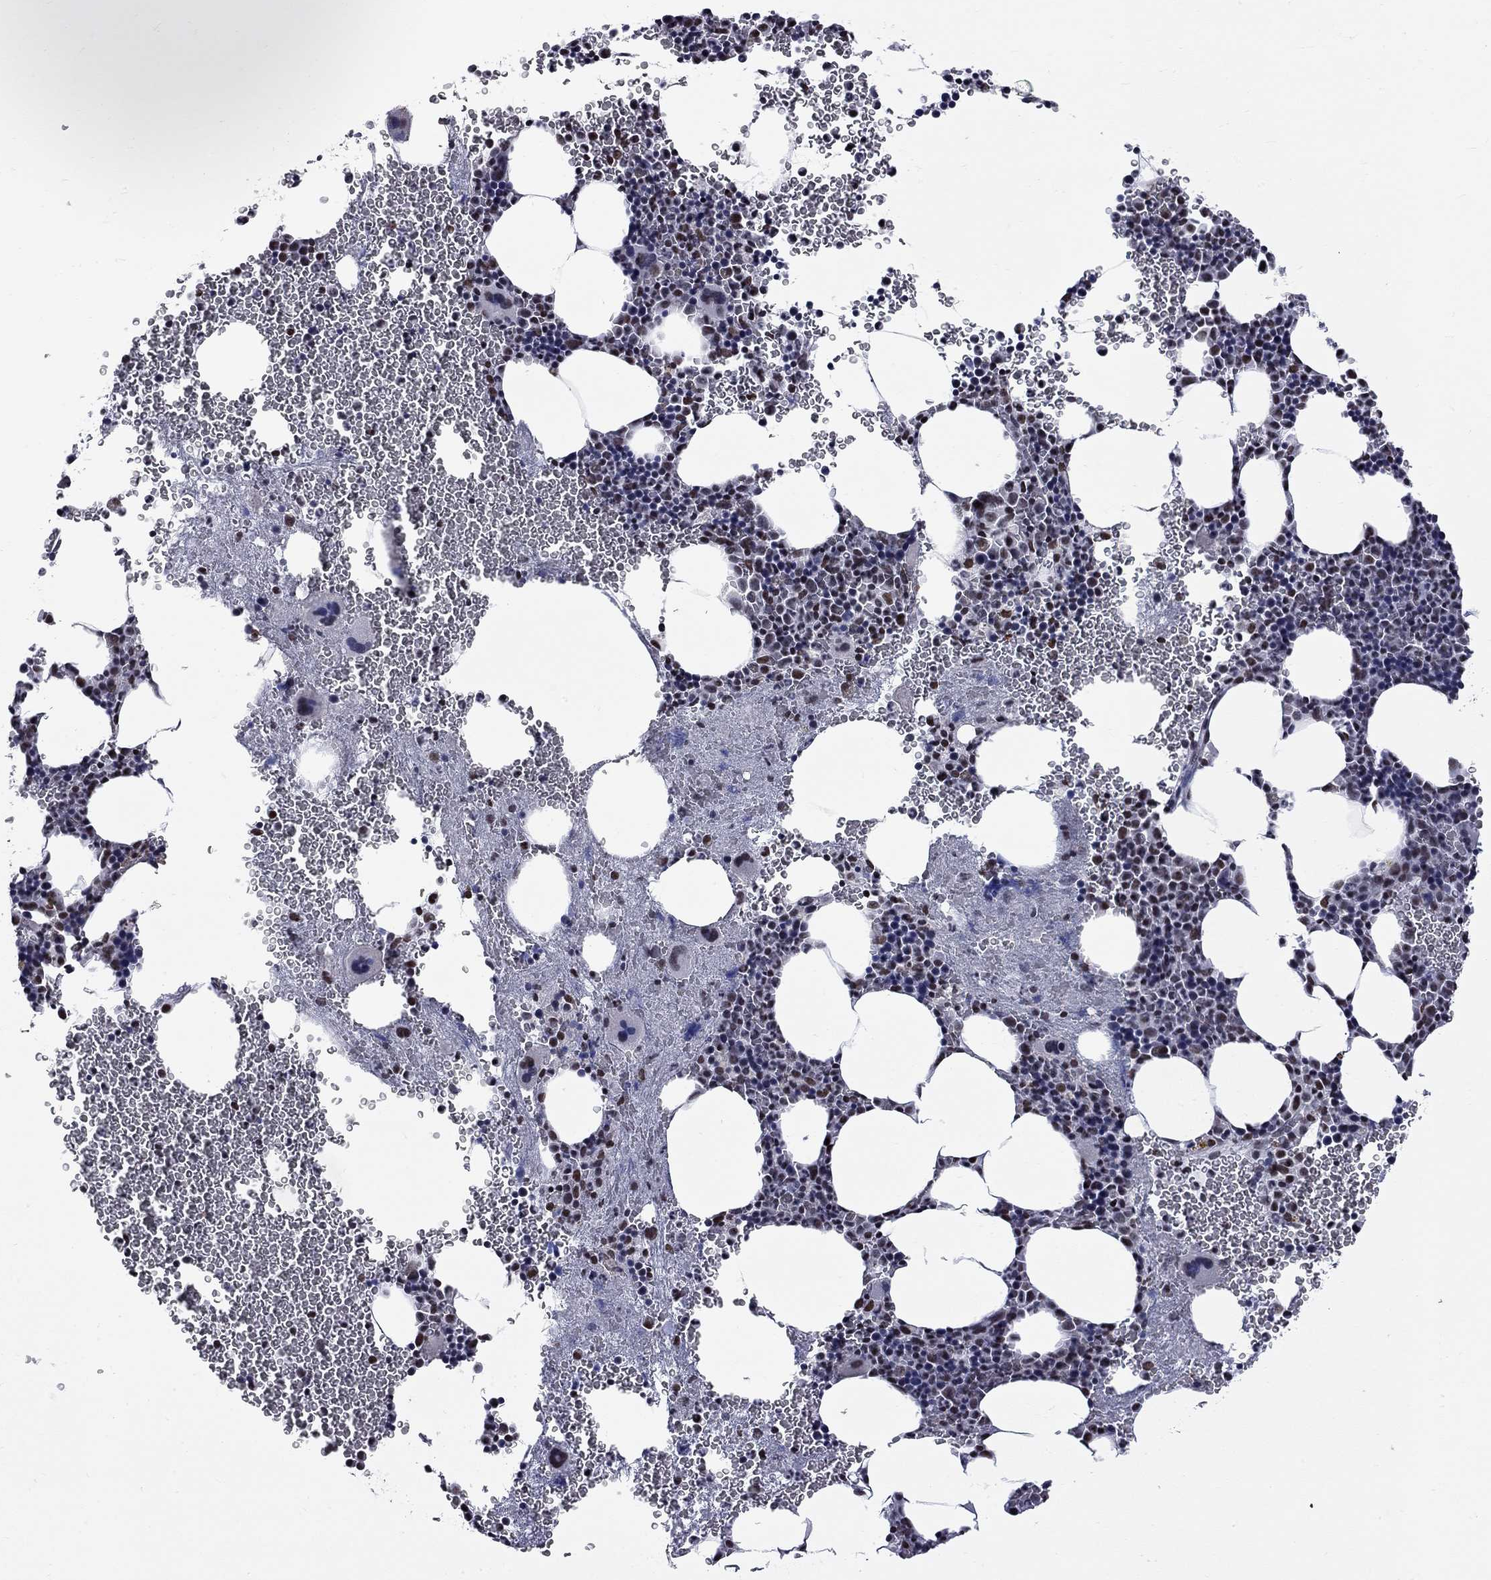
{"staining": {"intensity": "strong", "quantity": "<25%", "location": "nuclear"}, "tissue": "bone marrow", "cell_type": "Hematopoietic cells", "image_type": "normal", "snomed": [{"axis": "morphology", "description": "Normal tissue, NOS"}, {"axis": "topography", "description": "Bone marrow"}], "caption": "DAB immunohistochemical staining of benign bone marrow demonstrates strong nuclear protein expression in approximately <25% of hematopoietic cells.", "gene": "ZNF154", "patient": {"sex": "male", "age": 50}}